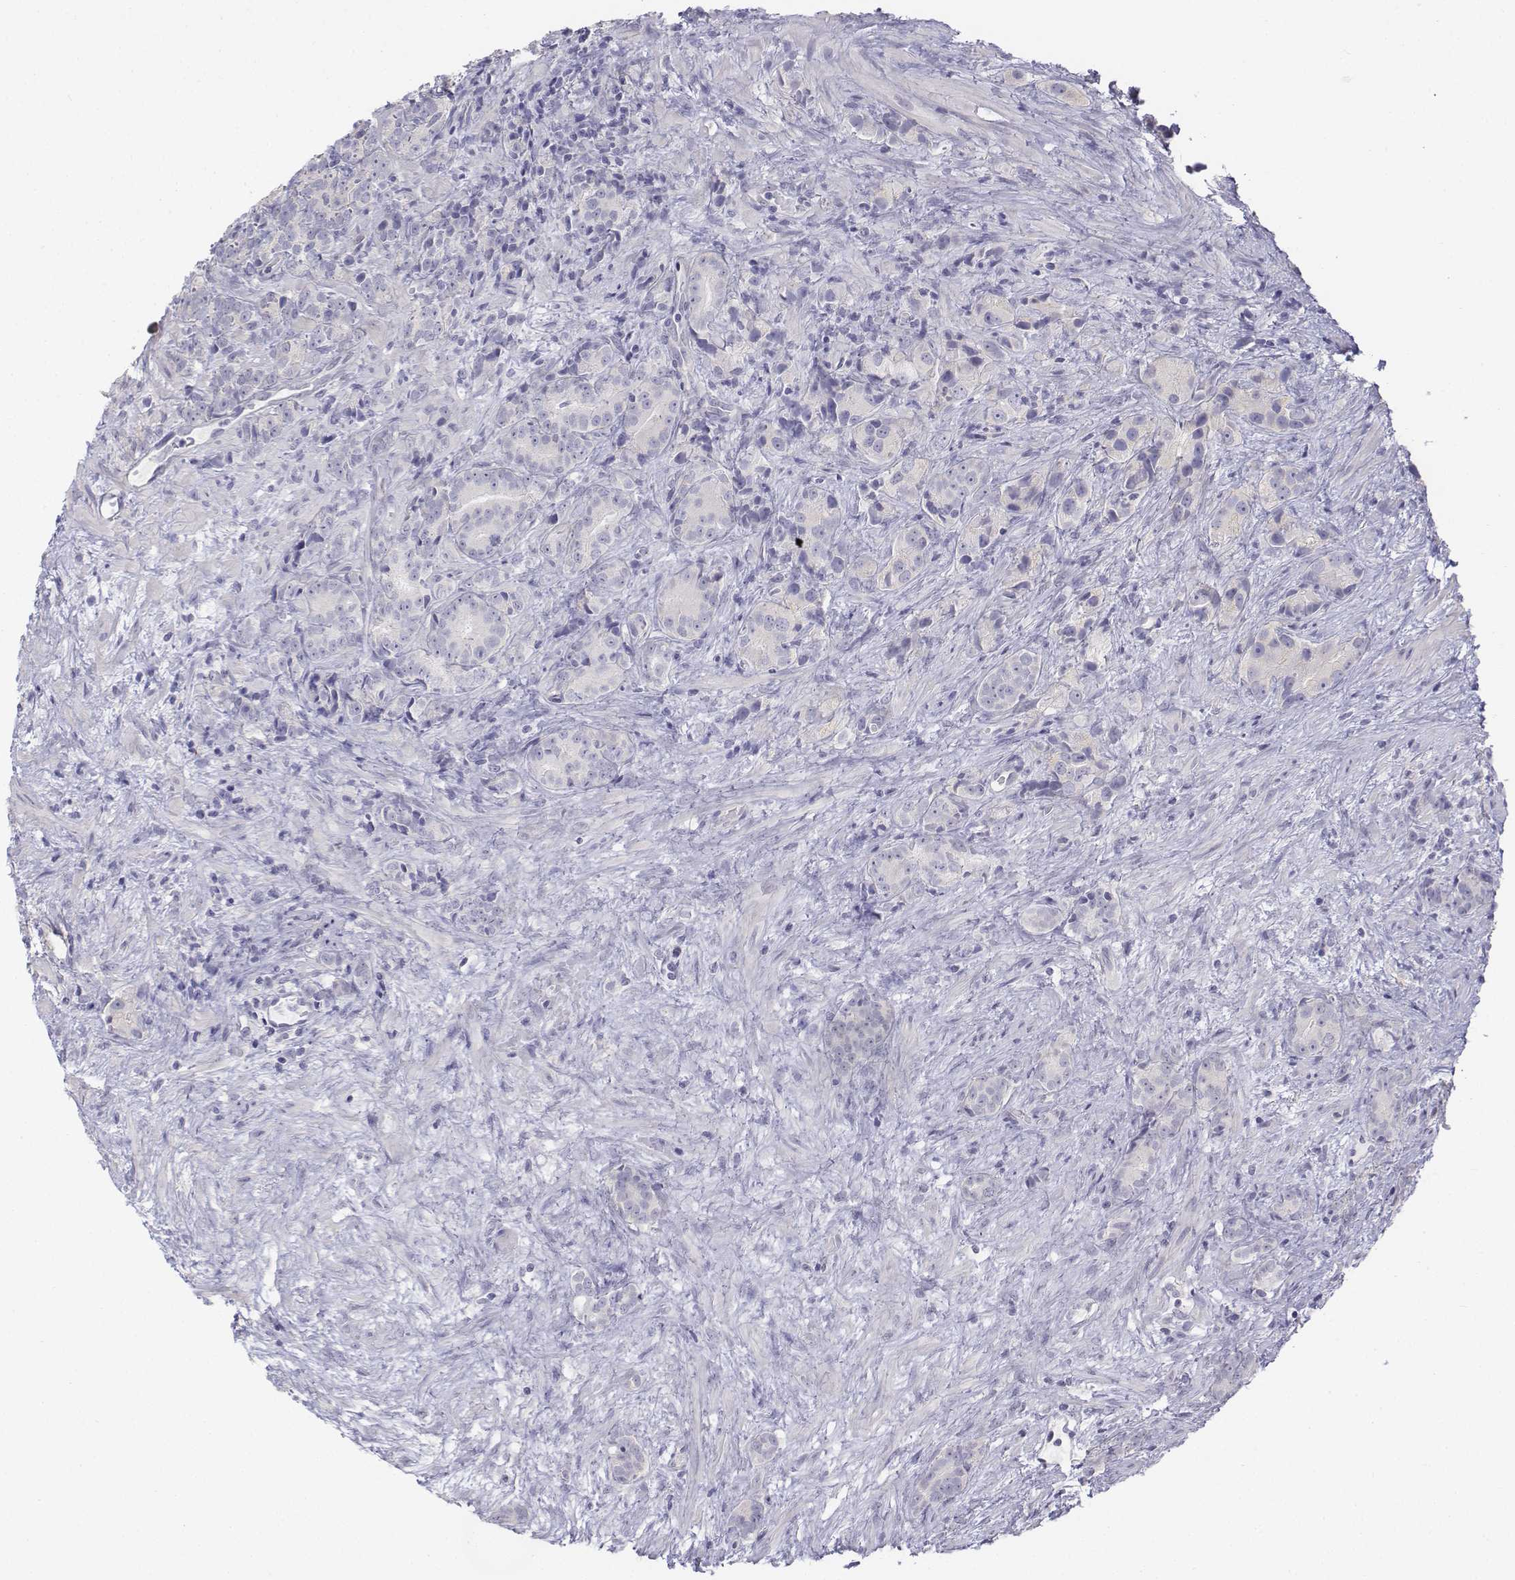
{"staining": {"intensity": "negative", "quantity": "none", "location": "none"}, "tissue": "prostate cancer", "cell_type": "Tumor cells", "image_type": "cancer", "snomed": [{"axis": "morphology", "description": "Adenocarcinoma, High grade"}, {"axis": "topography", "description": "Prostate"}], "caption": "Human prostate cancer stained for a protein using immunohistochemistry demonstrates no positivity in tumor cells.", "gene": "LGSN", "patient": {"sex": "male", "age": 90}}